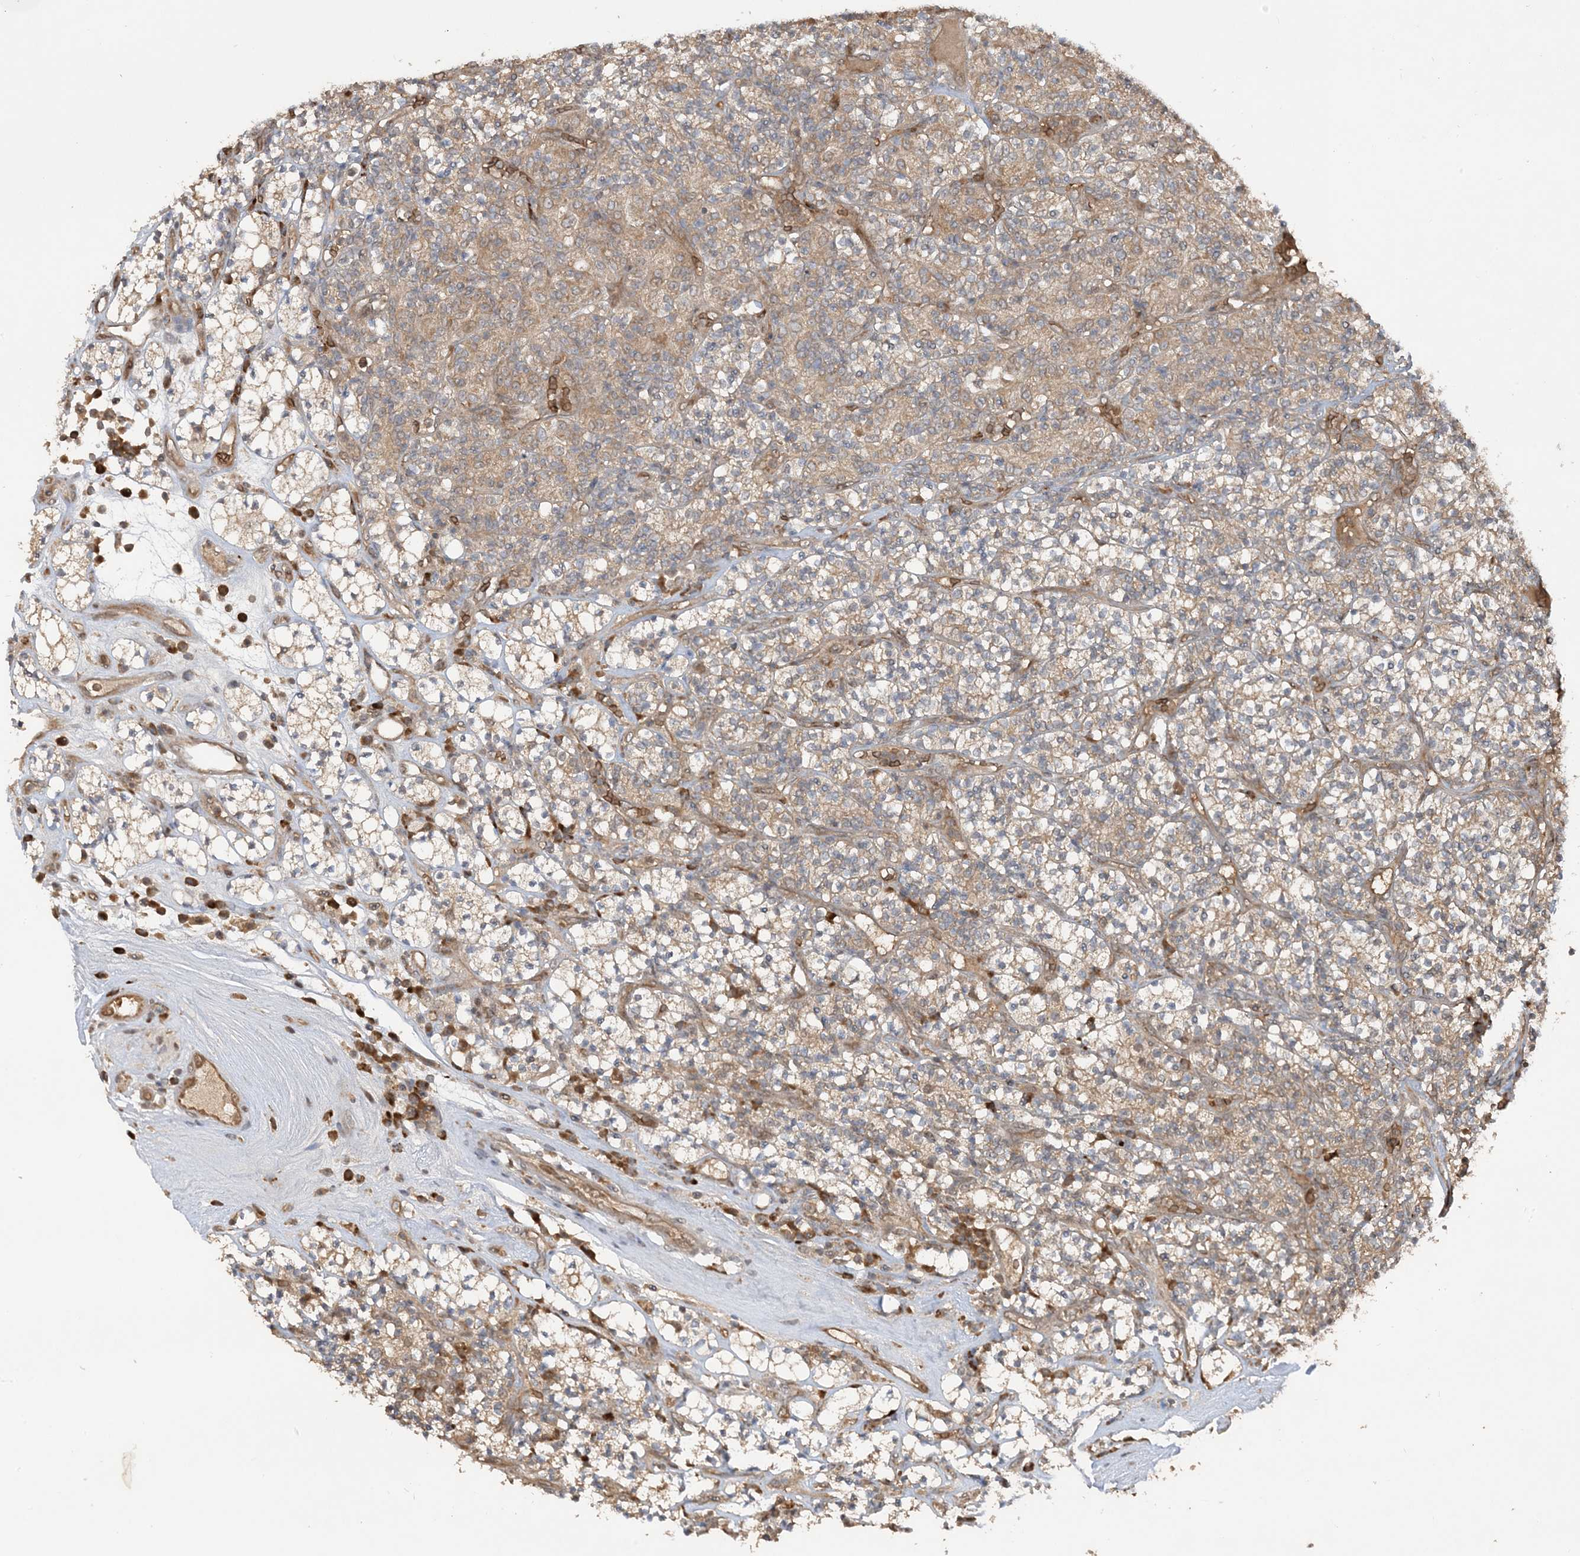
{"staining": {"intensity": "moderate", "quantity": ">75%", "location": "cytoplasmic/membranous"}, "tissue": "renal cancer", "cell_type": "Tumor cells", "image_type": "cancer", "snomed": [{"axis": "morphology", "description": "Adenocarcinoma, NOS"}, {"axis": "topography", "description": "Kidney"}], "caption": "Human renal cancer stained for a protein (brown) shows moderate cytoplasmic/membranous positive staining in approximately >75% of tumor cells.", "gene": "PUSL1", "patient": {"sex": "male", "age": 77}}